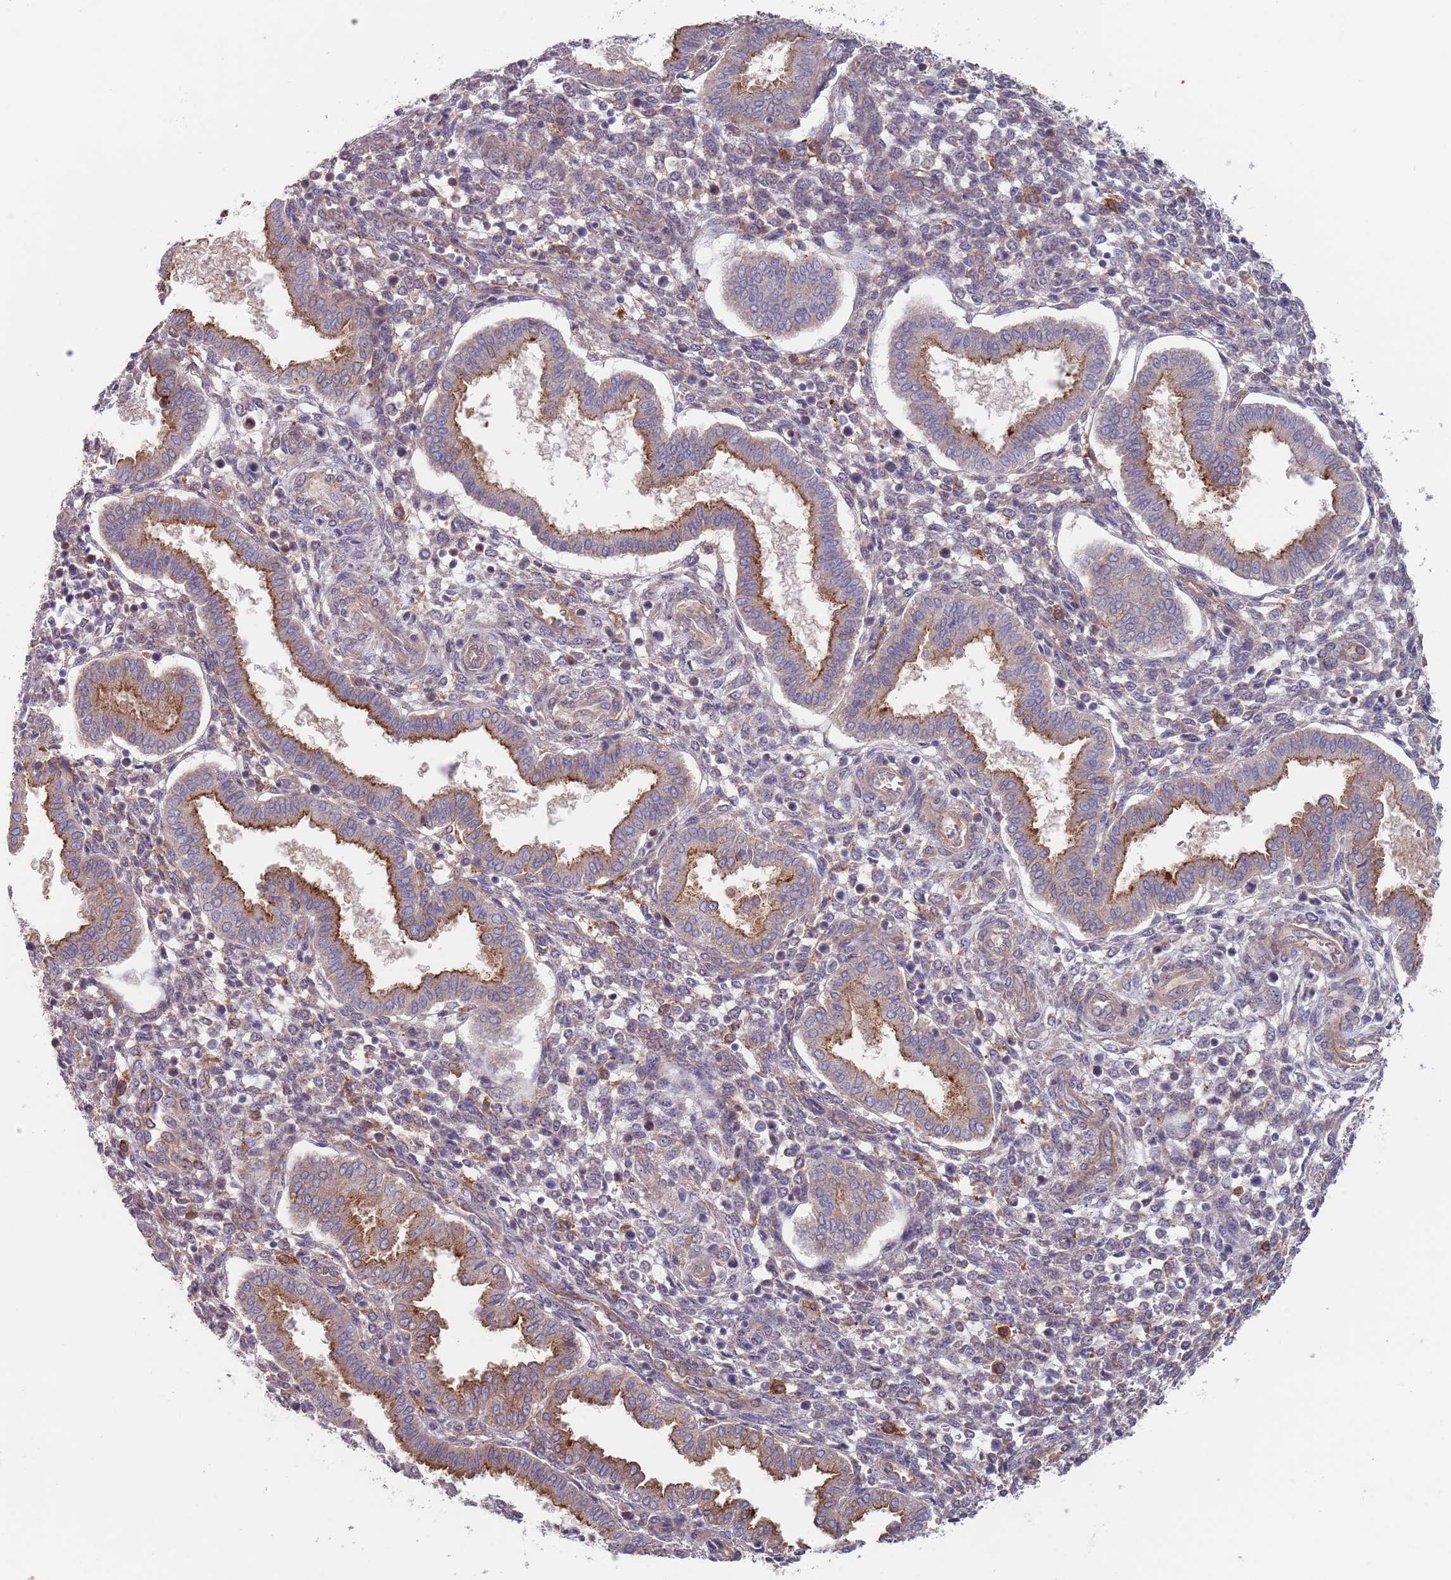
{"staining": {"intensity": "moderate", "quantity": "<25%", "location": "cytoplasmic/membranous"}, "tissue": "endometrium", "cell_type": "Cells in endometrial stroma", "image_type": "normal", "snomed": [{"axis": "morphology", "description": "Normal tissue, NOS"}, {"axis": "topography", "description": "Endometrium"}], "caption": "Immunohistochemical staining of unremarkable endometrium exhibits moderate cytoplasmic/membranous protein expression in about <25% of cells in endometrial stroma. The protein is shown in brown color, while the nuclei are stained blue.", "gene": "APPL2", "patient": {"sex": "female", "age": 24}}